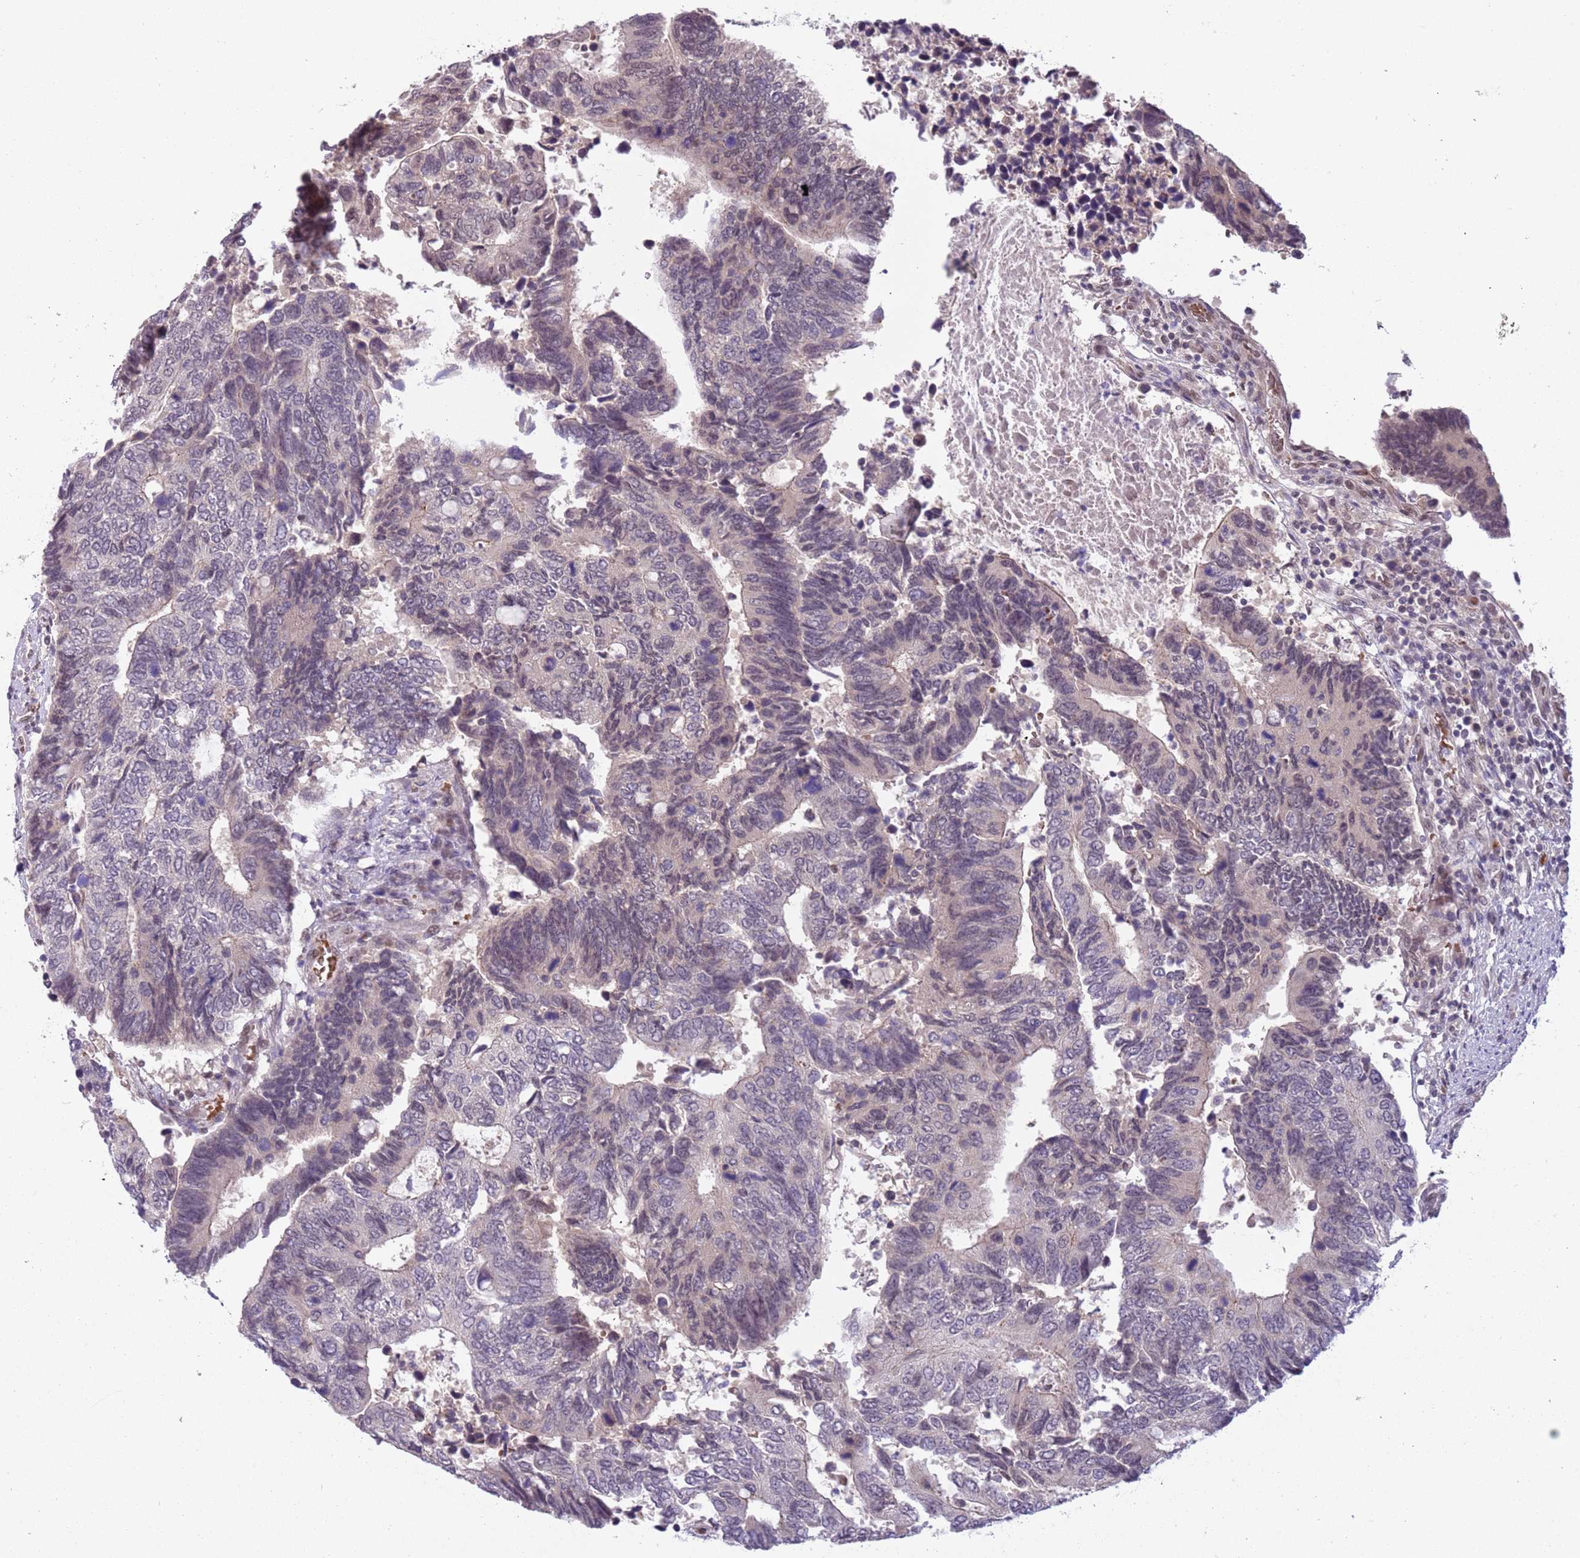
{"staining": {"intensity": "negative", "quantity": "none", "location": "none"}, "tissue": "colorectal cancer", "cell_type": "Tumor cells", "image_type": "cancer", "snomed": [{"axis": "morphology", "description": "Adenocarcinoma, NOS"}, {"axis": "topography", "description": "Colon"}], "caption": "This image is of colorectal cancer (adenocarcinoma) stained with IHC to label a protein in brown with the nuclei are counter-stained blue. There is no expression in tumor cells.", "gene": "TM2D1", "patient": {"sex": "male", "age": 87}}